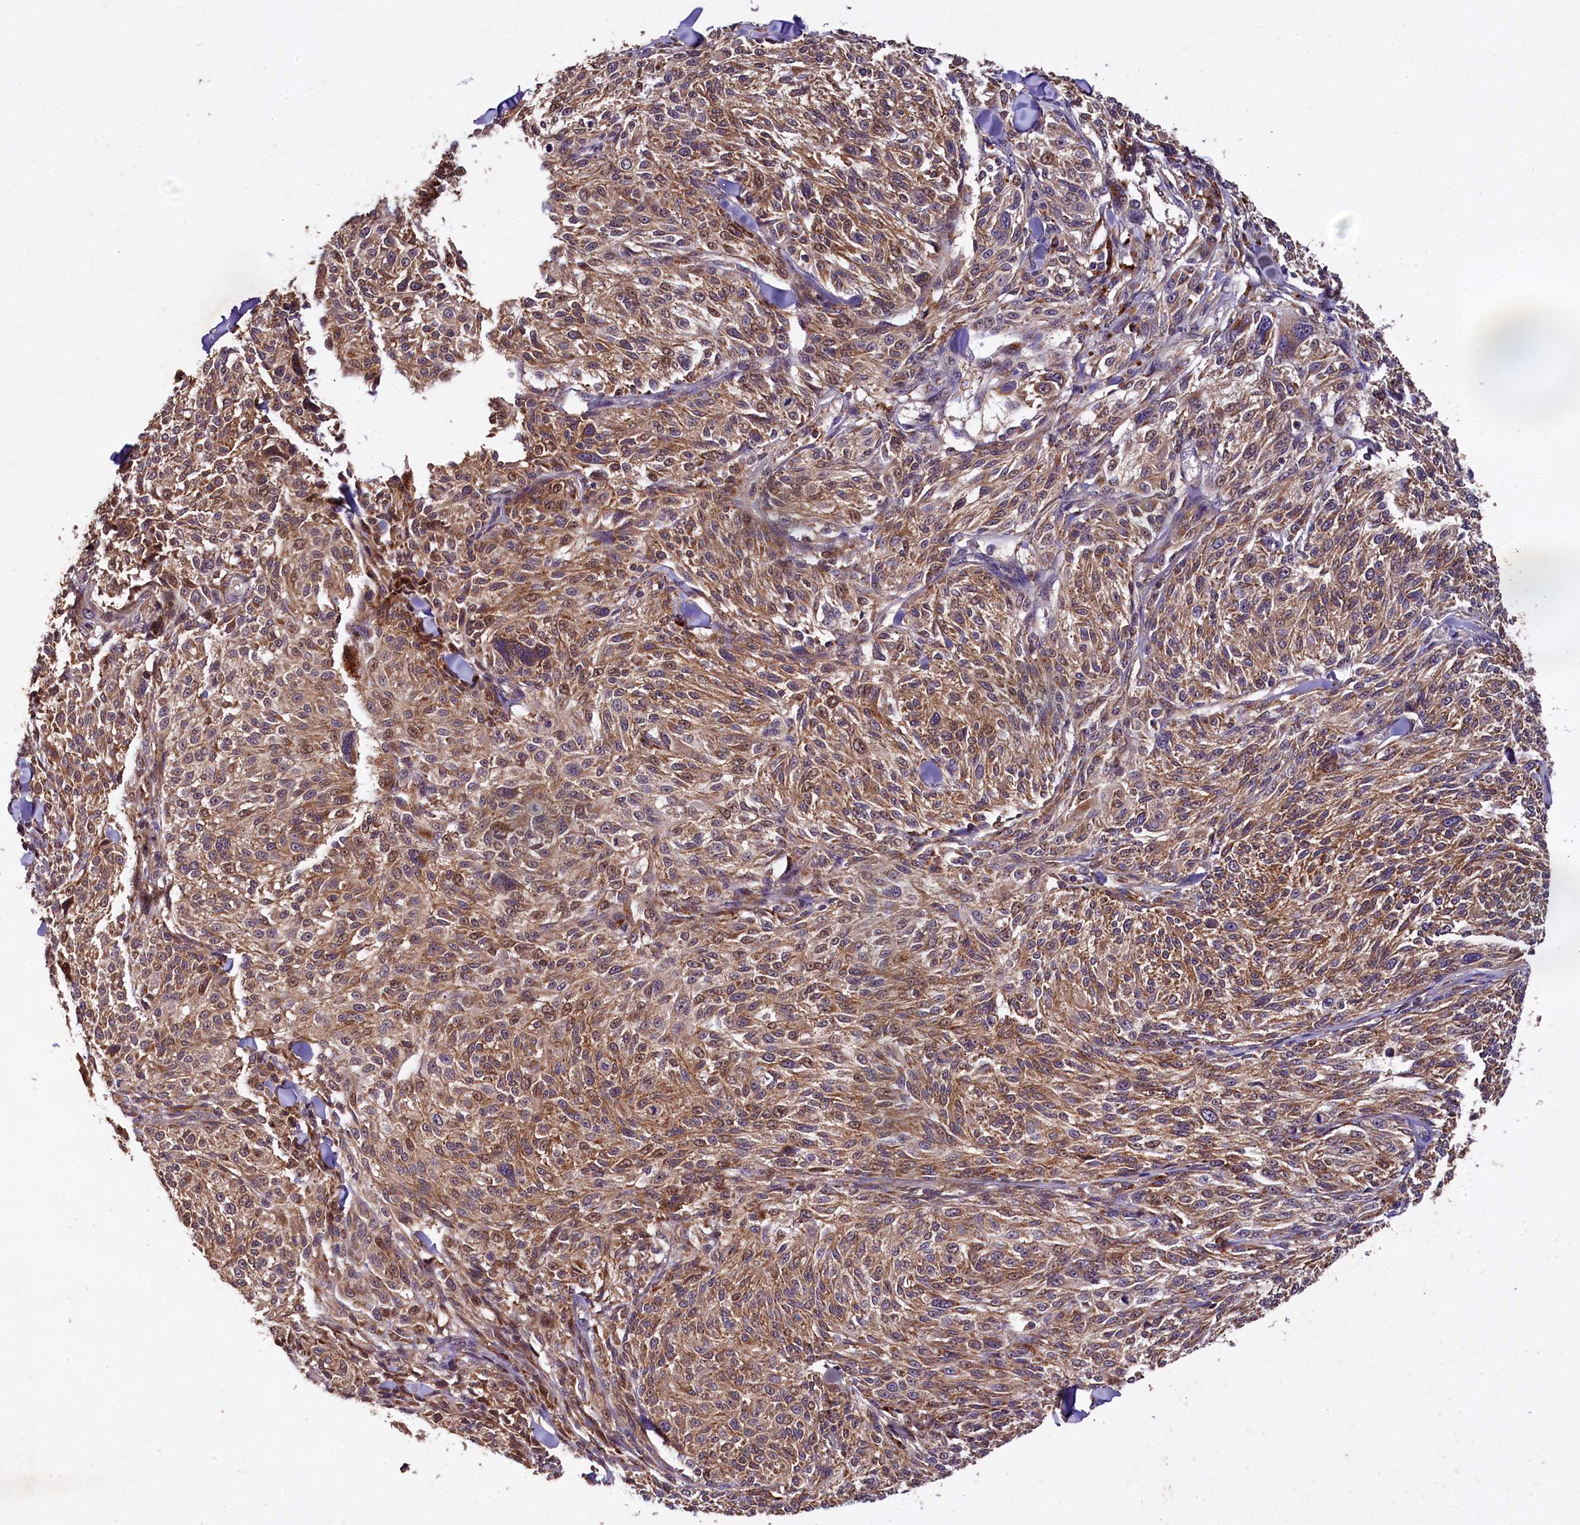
{"staining": {"intensity": "moderate", "quantity": ">75%", "location": "cytoplasmic/membranous,nuclear"}, "tissue": "melanoma", "cell_type": "Tumor cells", "image_type": "cancer", "snomed": [{"axis": "morphology", "description": "Malignant melanoma, NOS"}, {"axis": "topography", "description": "Skin of trunk"}], "caption": "A brown stain shows moderate cytoplasmic/membranous and nuclear staining of a protein in human malignant melanoma tumor cells.", "gene": "PLXNB1", "patient": {"sex": "male", "age": 71}}